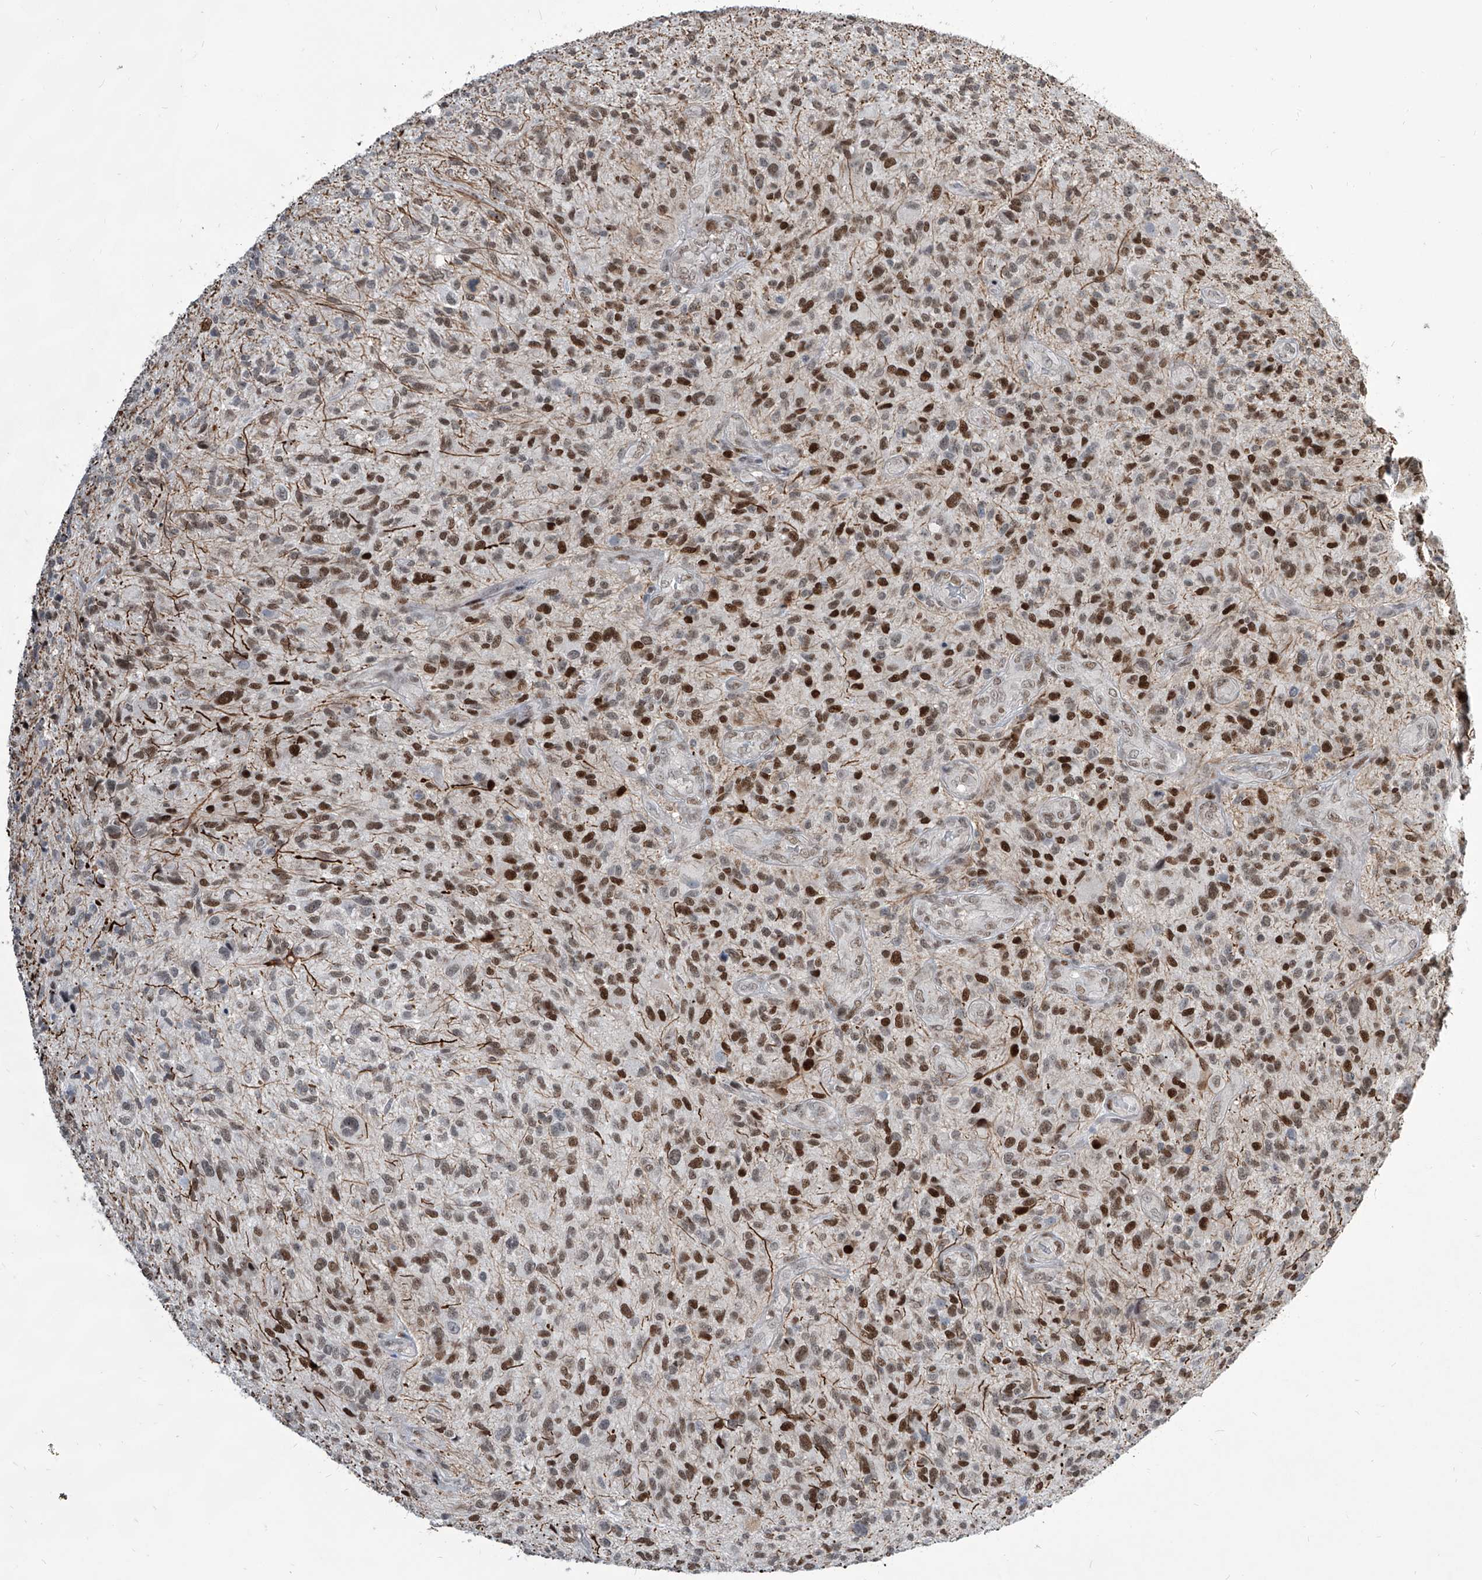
{"staining": {"intensity": "strong", "quantity": "25%-75%", "location": "nuclear"}, "tissue": "glioma", "cell_type": "Tumor cells", "image_type": "cancer", "snomed": [{"axis": "morphology", "description": "Glioma, malignant, High grade"}, {"axis": "topography", "description": "Brain"}], "caption": "There is high levels of strong nuclear positivity in tumor cells of malignant high-grade glioma, as demonstrated by immunohistochemical staining (brown color).", "gene": "IRF2", "patient": {"sex": "male", "age": 47}}